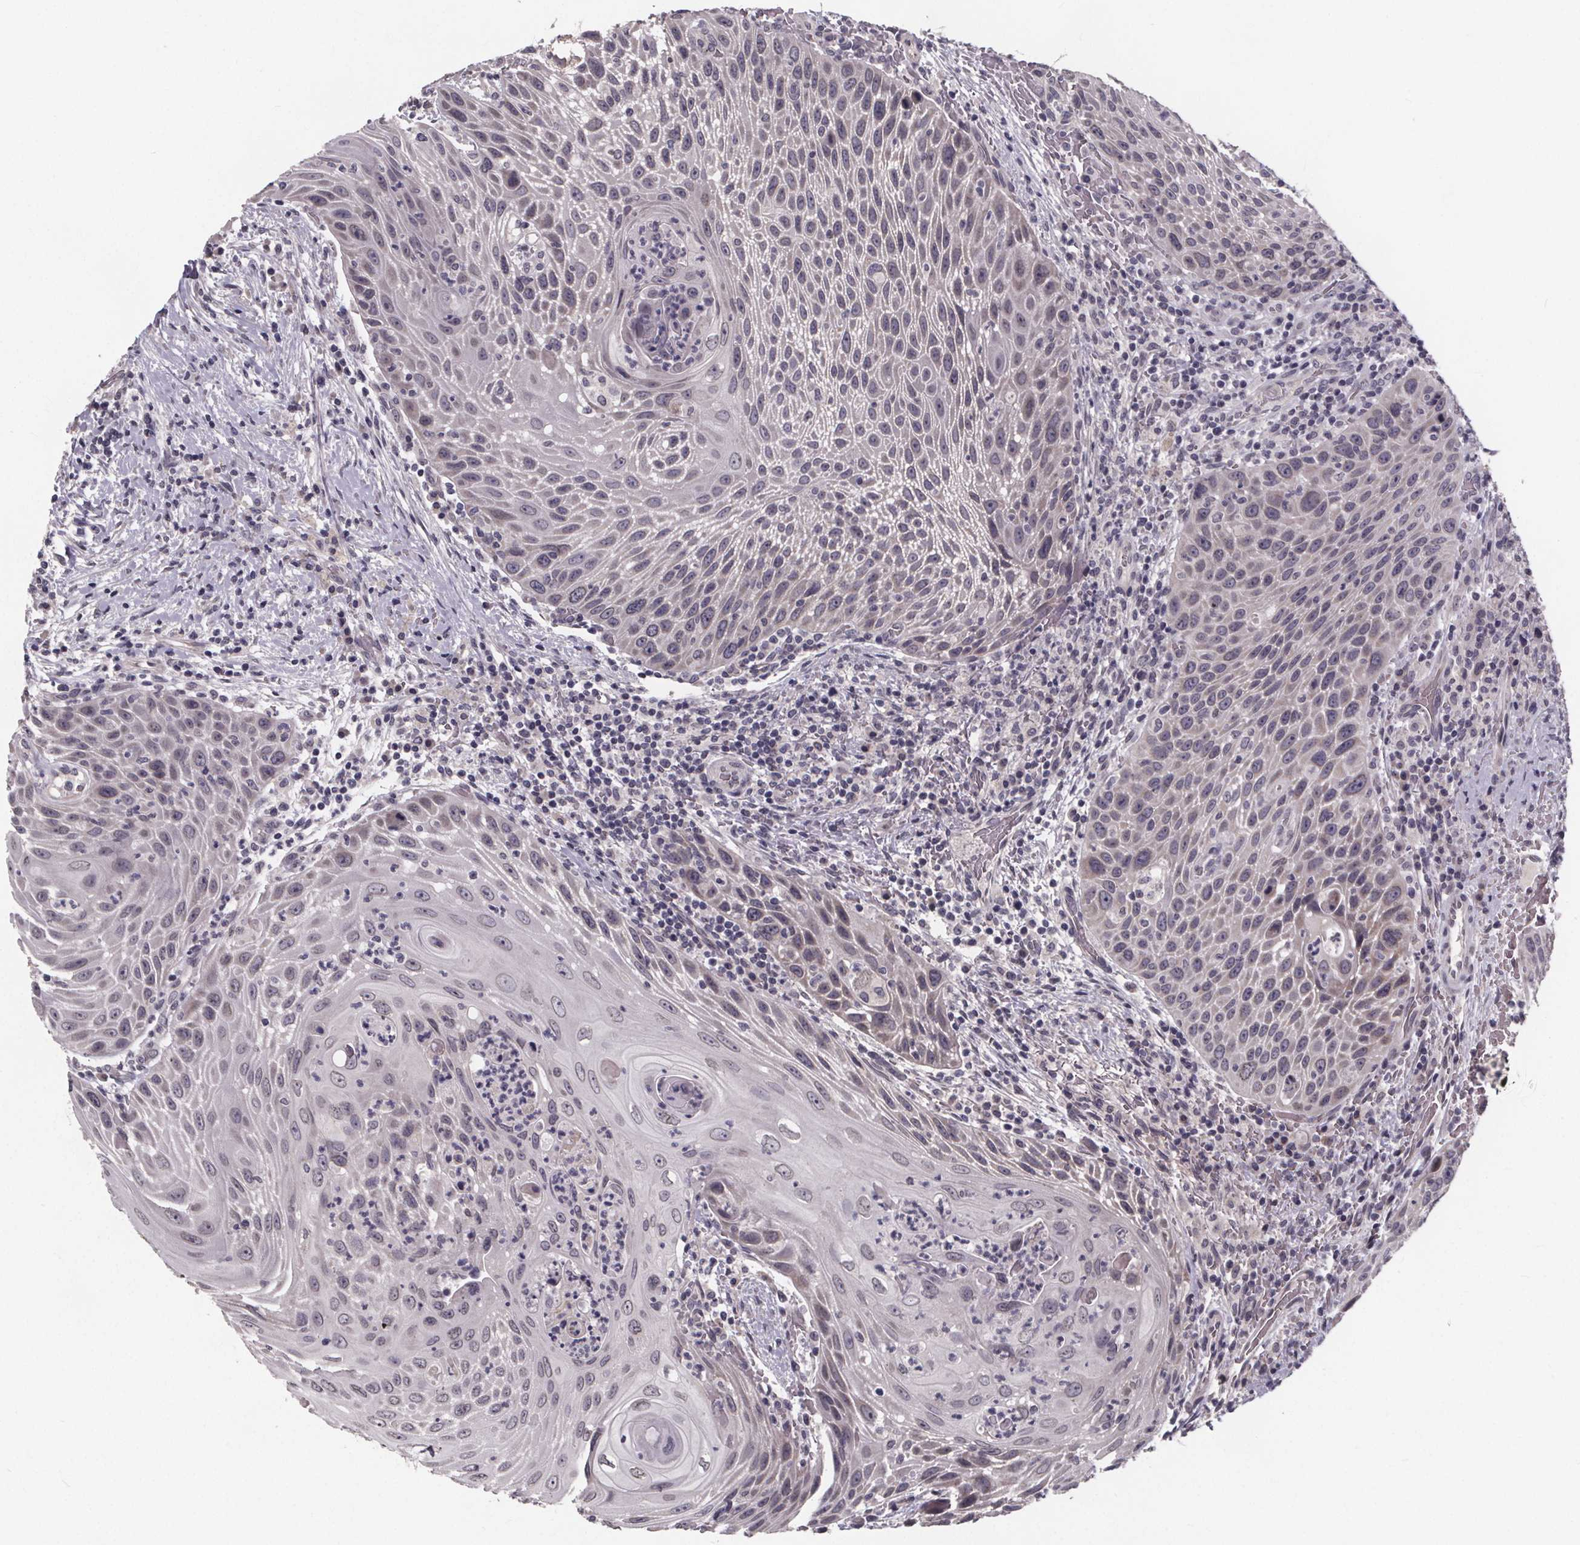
{"staining": {"intensity": "negative", "quantity": "none", "location": "none"}, "tissue": "head and neck cancer", "cell_type": "Tumor cells", "image_type": "cancer", "snomed": [{"axis": "morphology", "description": "Squamous cell carcinoma, NOS"}, {"axis": "topography", "description": "Head-Neck"}], "caption": "Immunohistochemistry (IHC) of human head and neck squamous cell carcinoma displays no expression in tumor cells.", "gene": "FAM181B", "patient": {"sex": "male", "age": 69}}